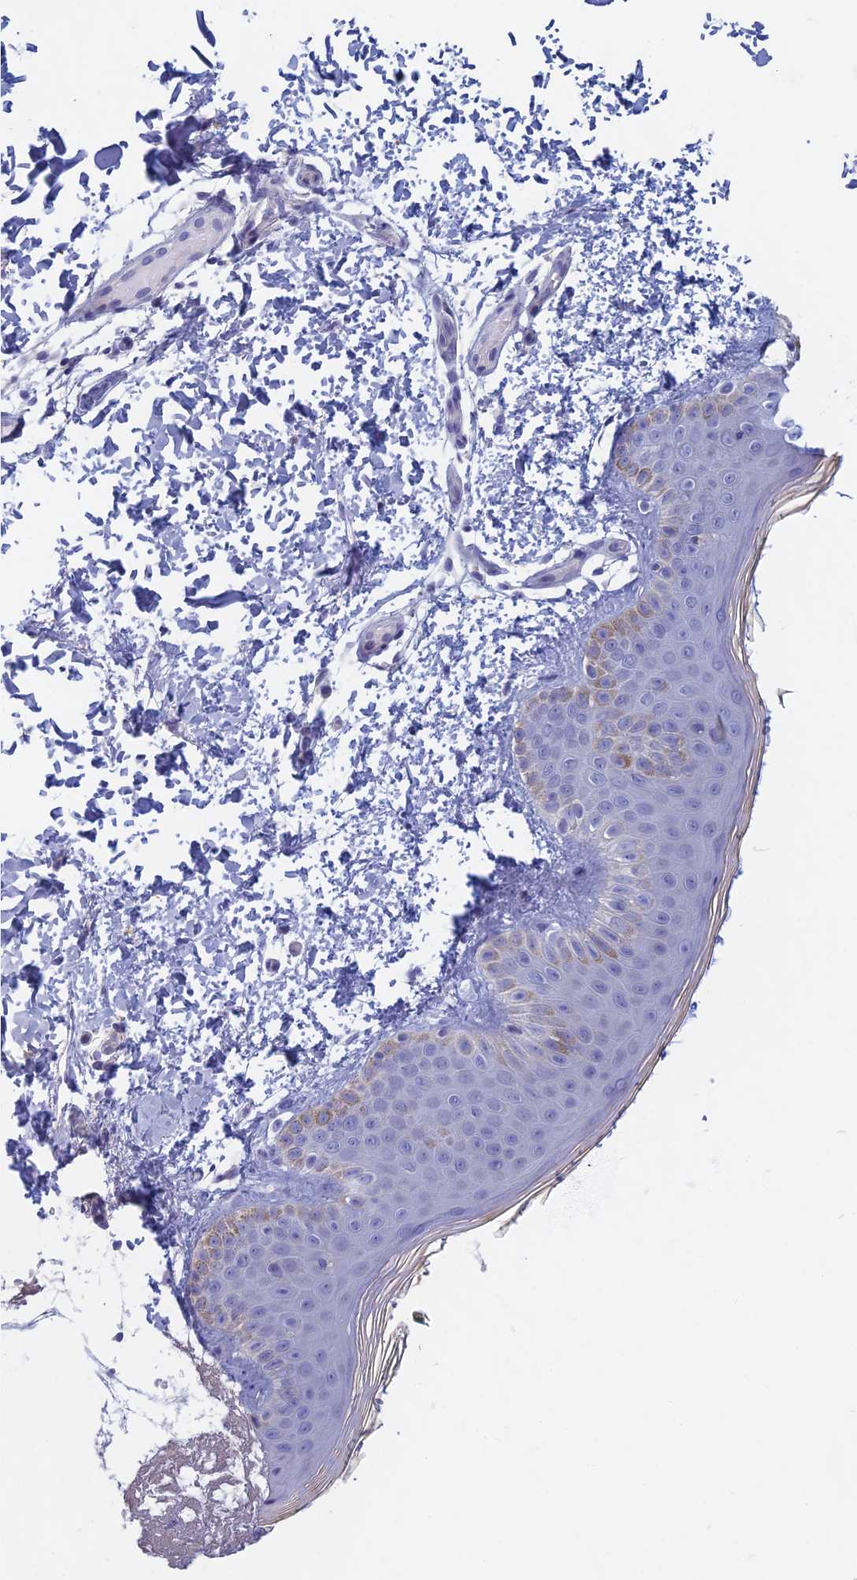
{"staining": {"intensity": "negative", "quantity": "none", "location": "none"}, "tissue": "skin", "cell_type": "Fibroblasts", "image_type": "normal", "snomed": [{"axis": "morphology", "description": "Normal tissue, NOS"}, {"axis": "topography", "description": "Skin"}], "caption": "Fibroblasts are negative for protein expression in normal human skin. (DAB (3,3'-diaminobenzidine) immunohistochemistry visualized using brightfield microscopy, high magnification).", "gene": "DDX51", "patient": {"sex": "male", "age": 36}}